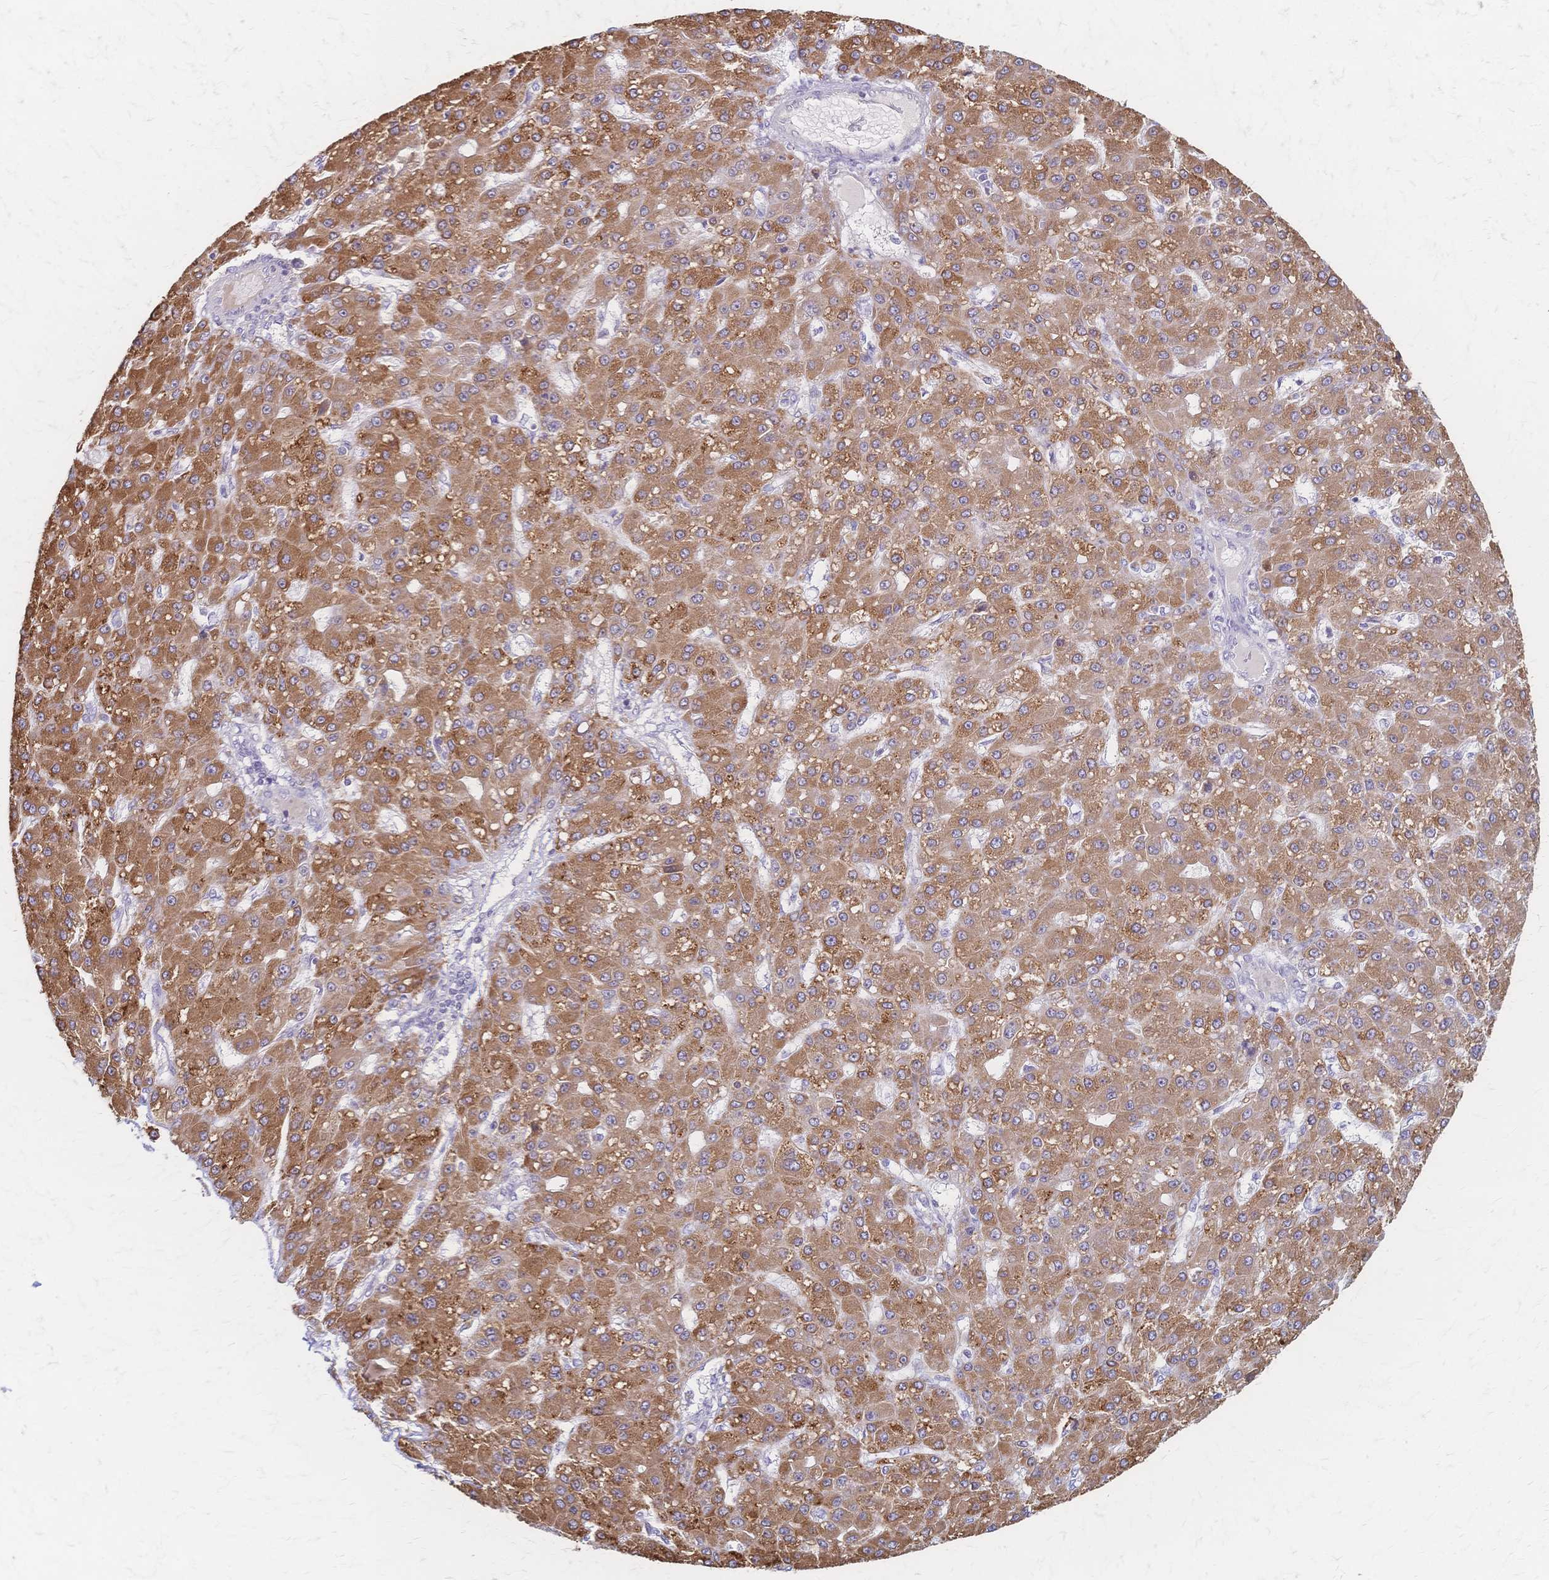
{"staining": {"intensity": "moderate", "quantity": ">75%", "location": "cytoplasmic/membranous"}, "tissue": "liver cancer", "cell_type": "Tumor cells", "image_type": "cancer", "snomed": [{"axis": "morphology", "description": "Carcinoma, Hepatocellular, NOS"}, {"axis": "topography", "description": "Liver"}], "caption": "There is medium levels of moderate cytoplasmic/membranous positivity in tumor cells of hepatocellular carcinoma (liver), as demonstrated by immunohistochemical staining (brown color).", "gene": "CYB5A", "patient": {"sex": "male", "age": 67}}